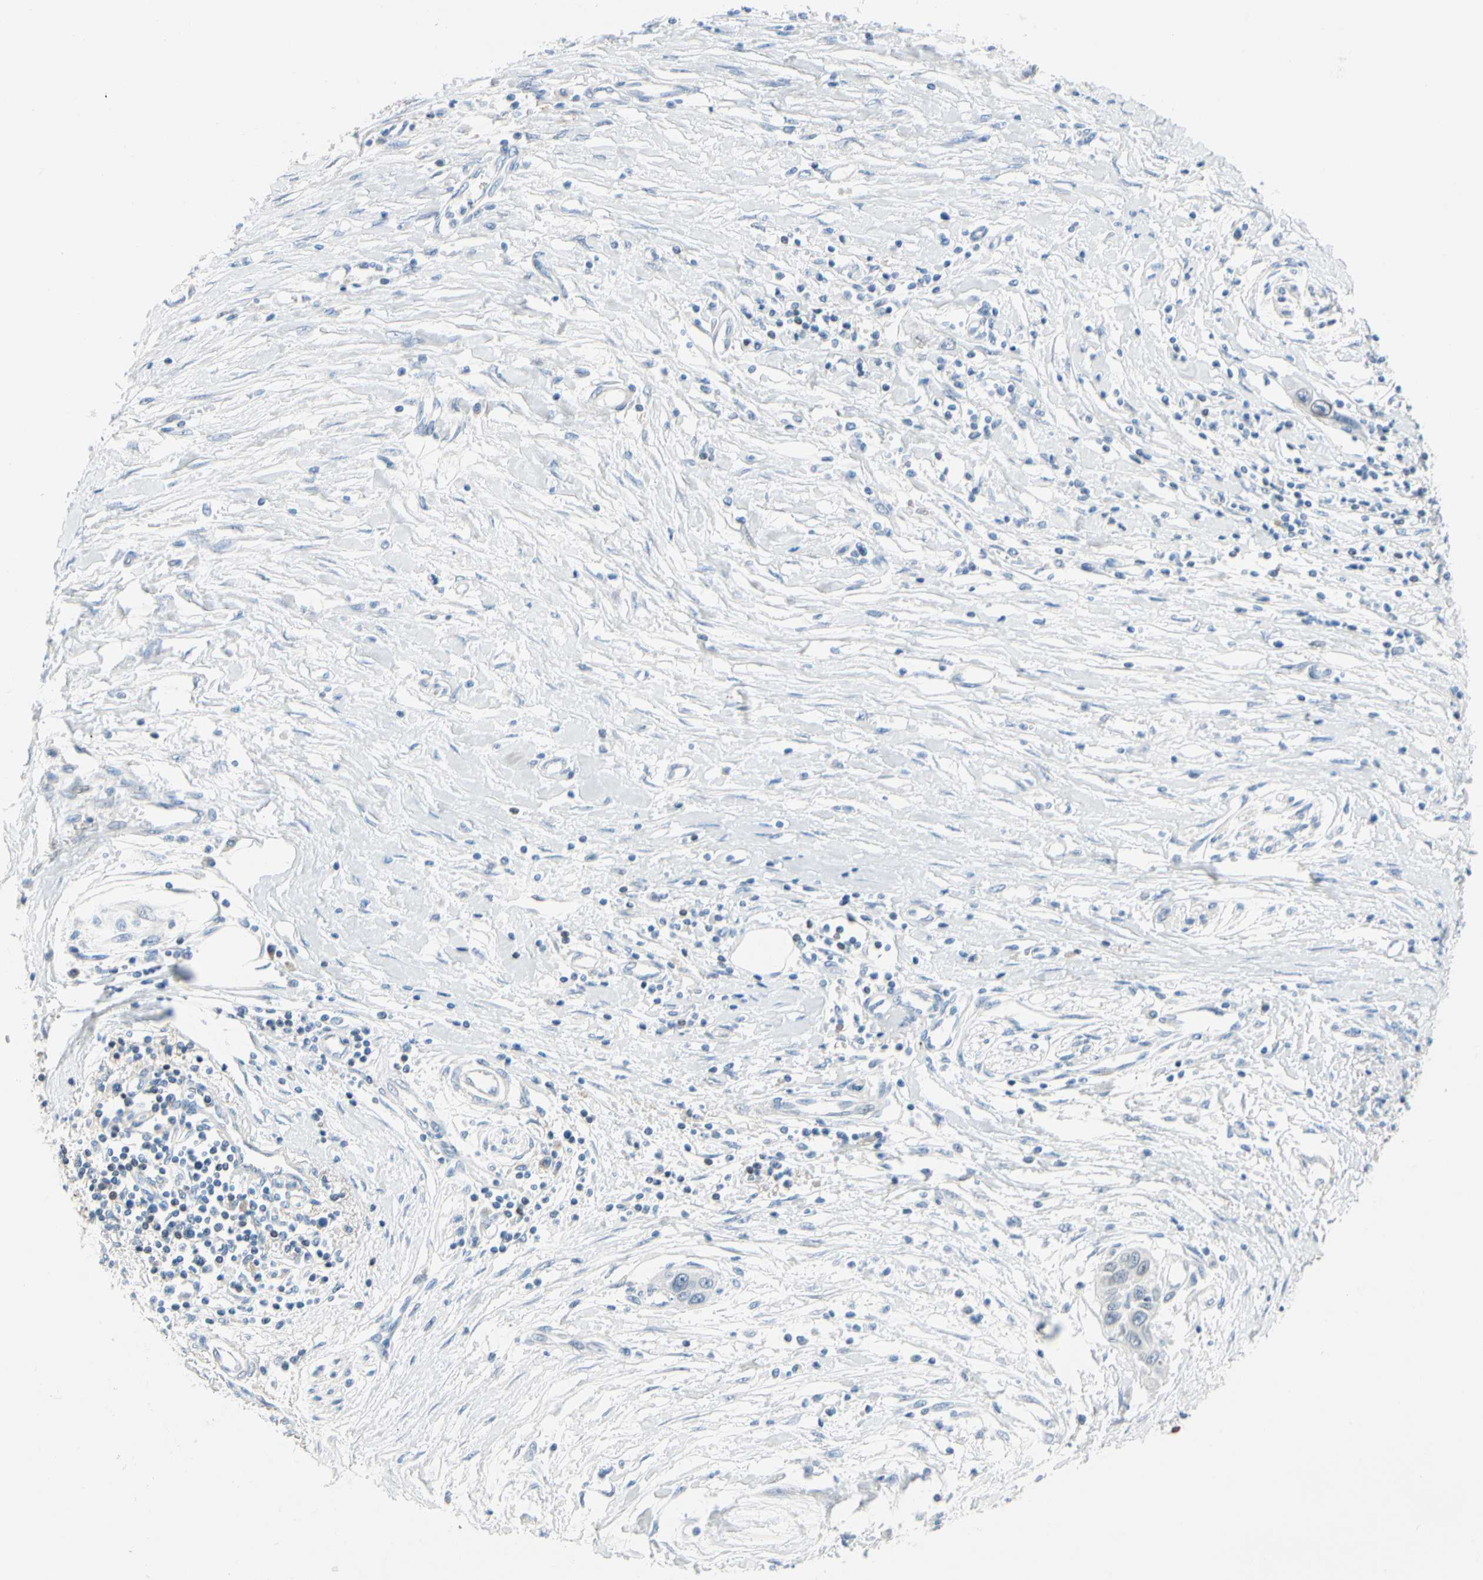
{"staining": {"intensity": "negative", "quantity": "none", "location": "none"}, "tissue": "pancreatic cancer", "cell_type": "Tumor cells", "image_type": "cancer", "snomed": [{"axis": "morphology", "description": "Adenocarcinoma, NOS"}, {"axis": "topography", "description": "Pancreas"}], "caption": "Immunohistochemistry image of neoplastic tissue: pancreatic adenocarcinoma stained with DAB exhibits no significant protein positivity in tumor cells.", "gene": "ZNF132", "patient": {"sex": "female", "age": 70}}